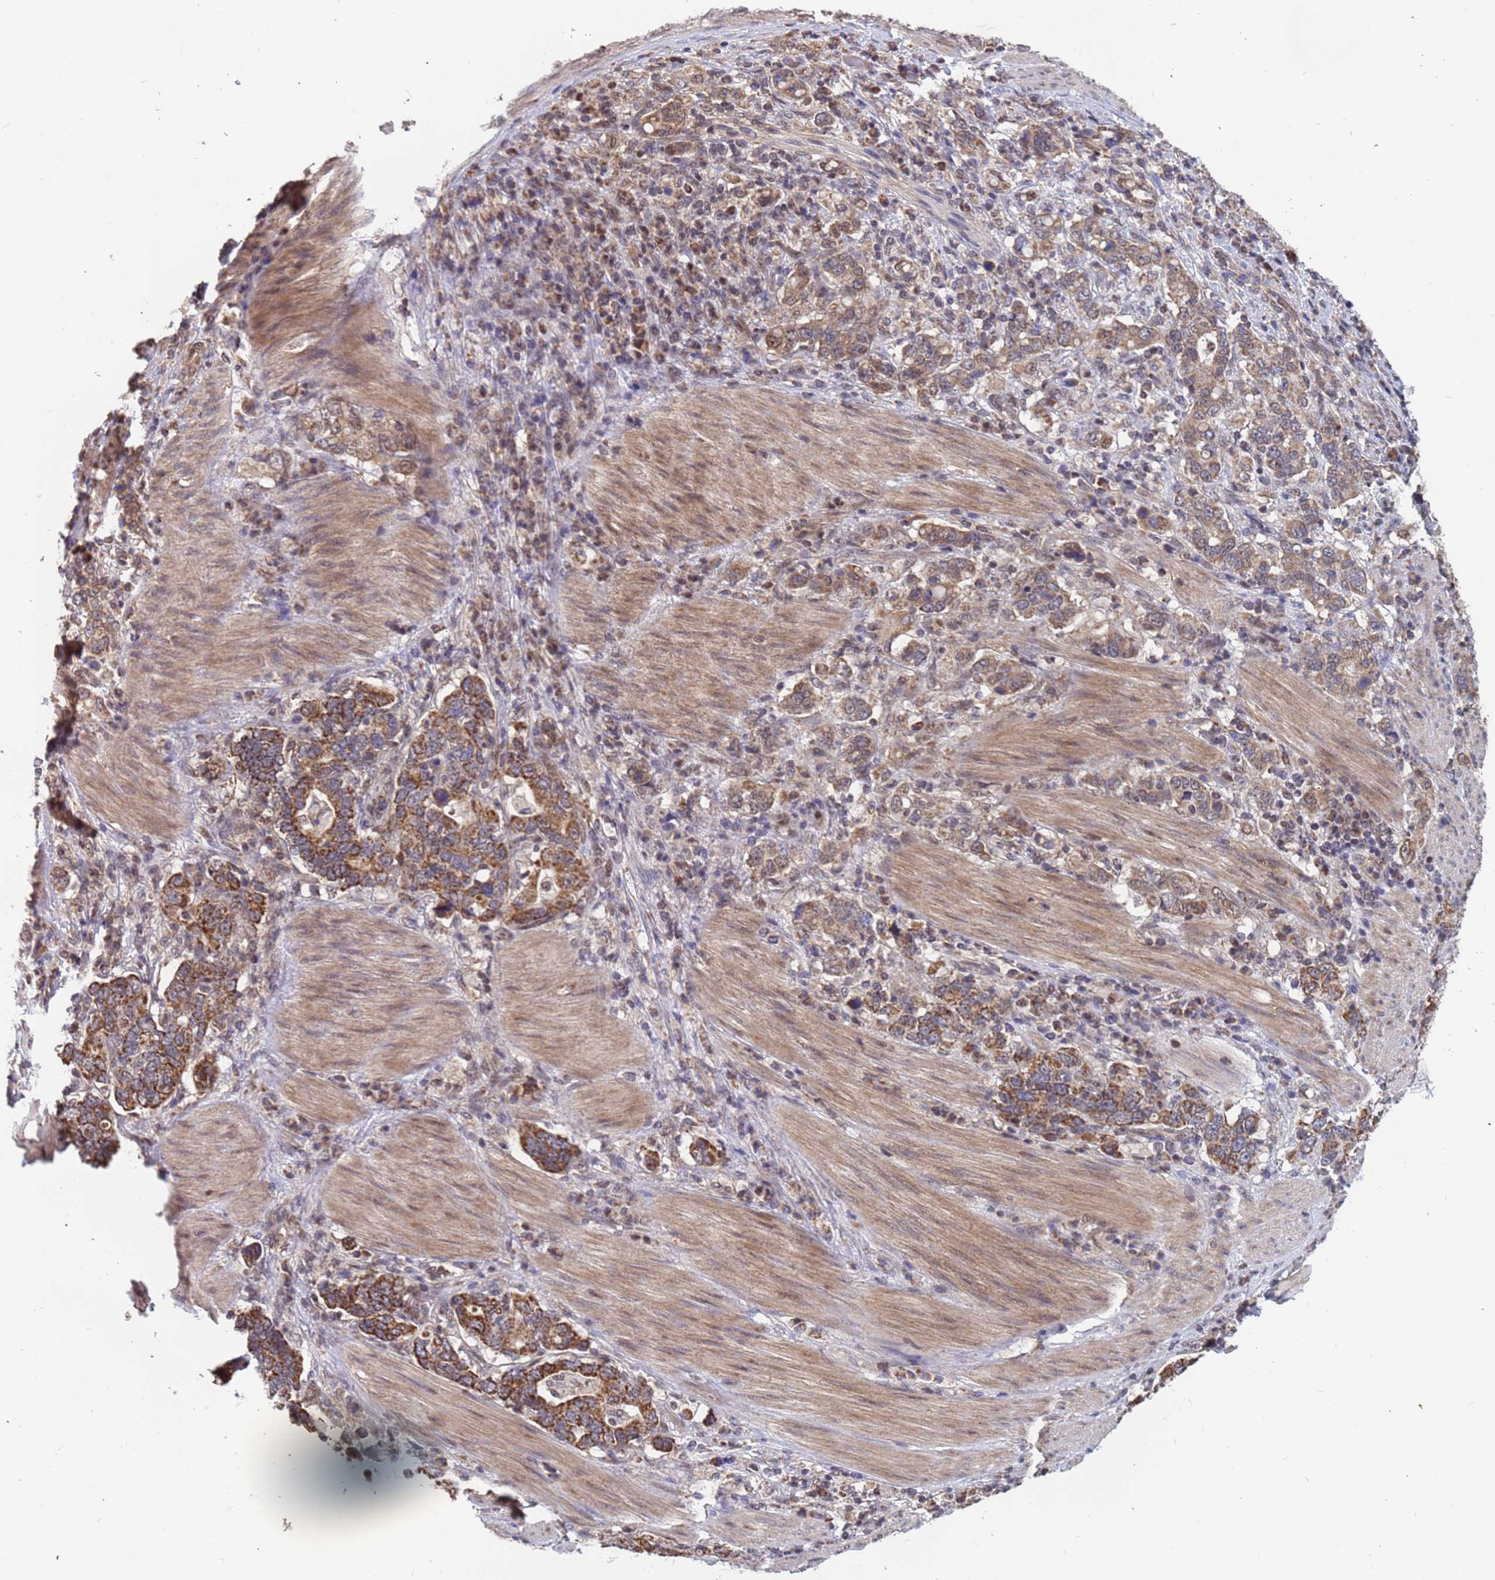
{"staining": {"intensity": "moderate", "quantity": ">75%", "location": "cytoplasmic/membranous"}, "tissue": "stomach cancer", "cell_type": "Tumor cells", "image_type": "cancer", "snomed": [{"axis": "morphology", "description": "Adenocarcinoma, NOS"}, {"axis": "topography", "description": "Stomach, upper"}, {"axis": "topography", "description": "Stomach"}], "caption": "IHC micrograph of adenocarcinoma (stomach) stained for a protein (brown), which shows medium levels of moderate cytoplasmic/membranous expression in approximately >75% of tumor cells.", "gene": "DENND2B", "patient": {"sex": "male", "age": 62}}